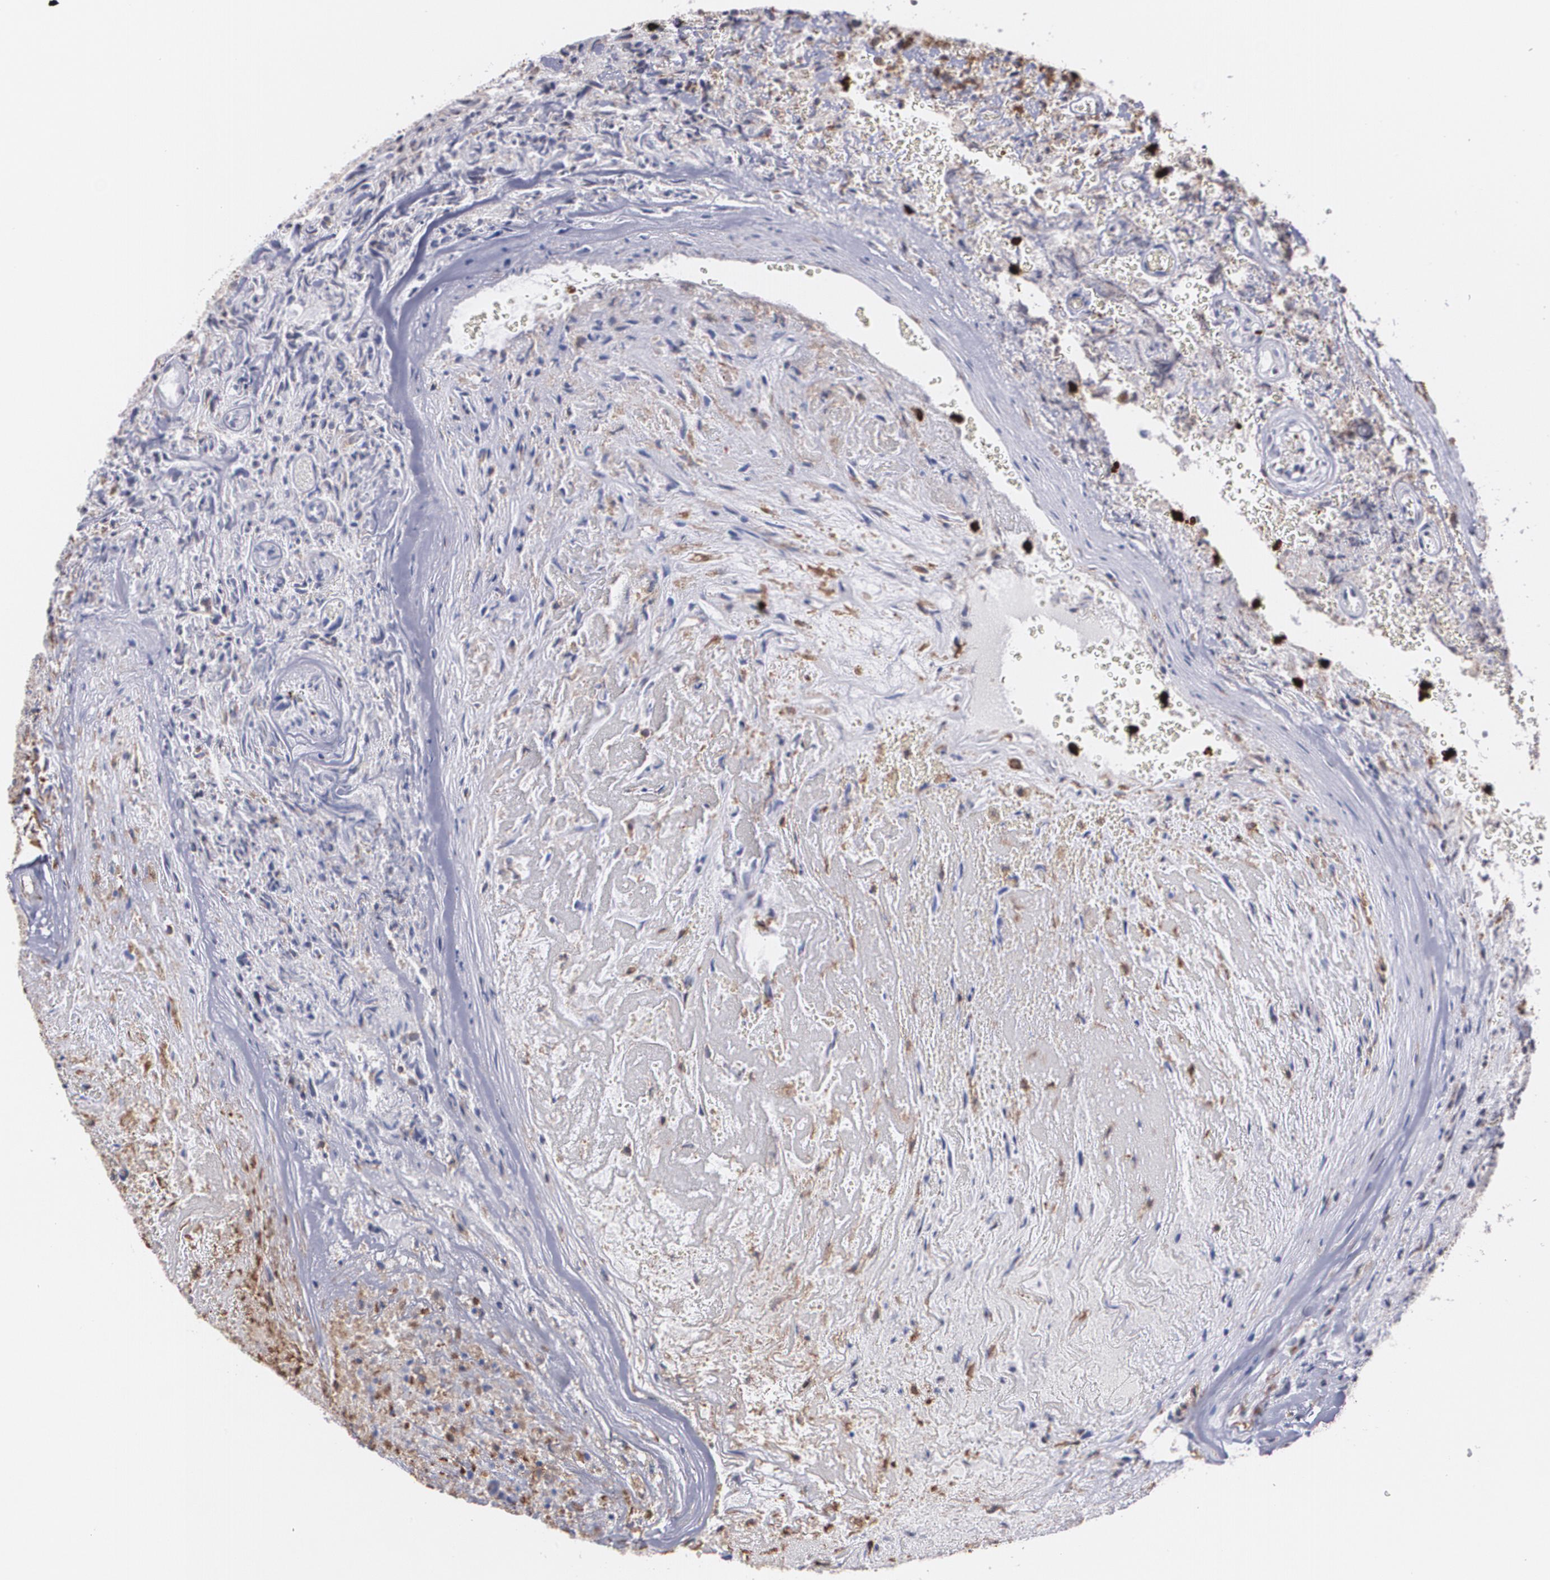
{"staining": {"intensity": "negative", "quantity": "none", "location": "none"}, "tissue": "glioma", "cell_type": "Tumor cells", "image_type": "cancer", "snomed": [{"axis": "morphology", "description": "Normal tissue, NOS"}, {"axis": "morphology", "description": "Glioma, malignant, High grade"}, {"axis": "topography", "description": "Cerebral cortex"}], "caption": "IHC of human malignant glioma (high-grade) displays no expression in tumor cells. The staining is performed using DAB brown chromogen with nuclei counter-stained in using hematoxylin.", "gene": "NCF2", "patient": {"sex": "male", "age": 75}}